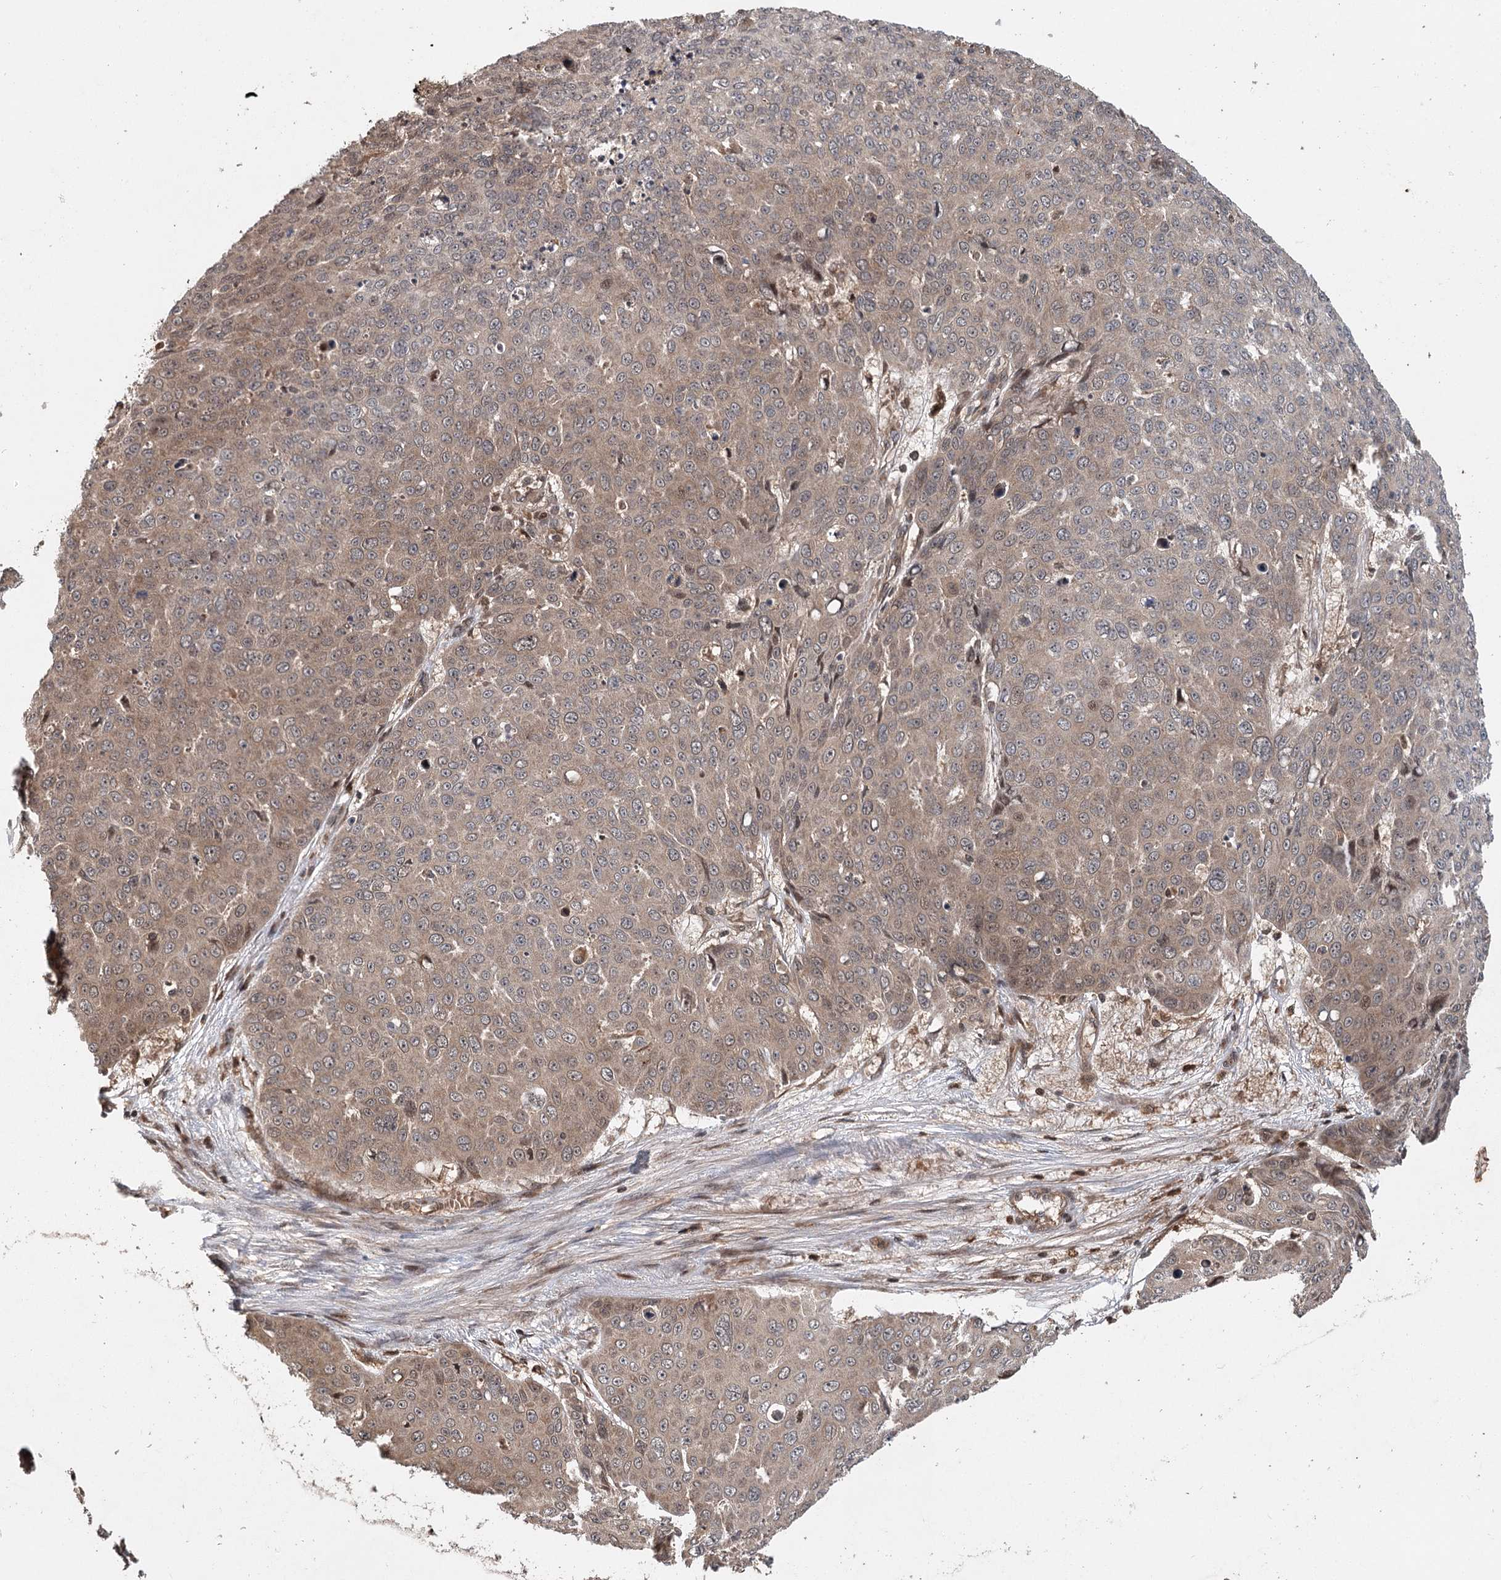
{"staining": {"intensity": "weak", "quantity": ">75%", "location": "cytoplasmic/membranous"}, "tissue": "skin cancer", "cell_type": "Tumor cells", "image_type": "cancer", "snomed": [{"axis": "morphology", "description": "Squamous cell carcinoma, NOS"}, {"axis": "topography", "description": "Skin"}], "caption": "This is a histology image of IHC staining of skin cancer, which shows weak expression in the cytoplasmic/membranous of tumor cells.", "gene": "INSIG2", "patient": {"sex": "male", "age": 71}}